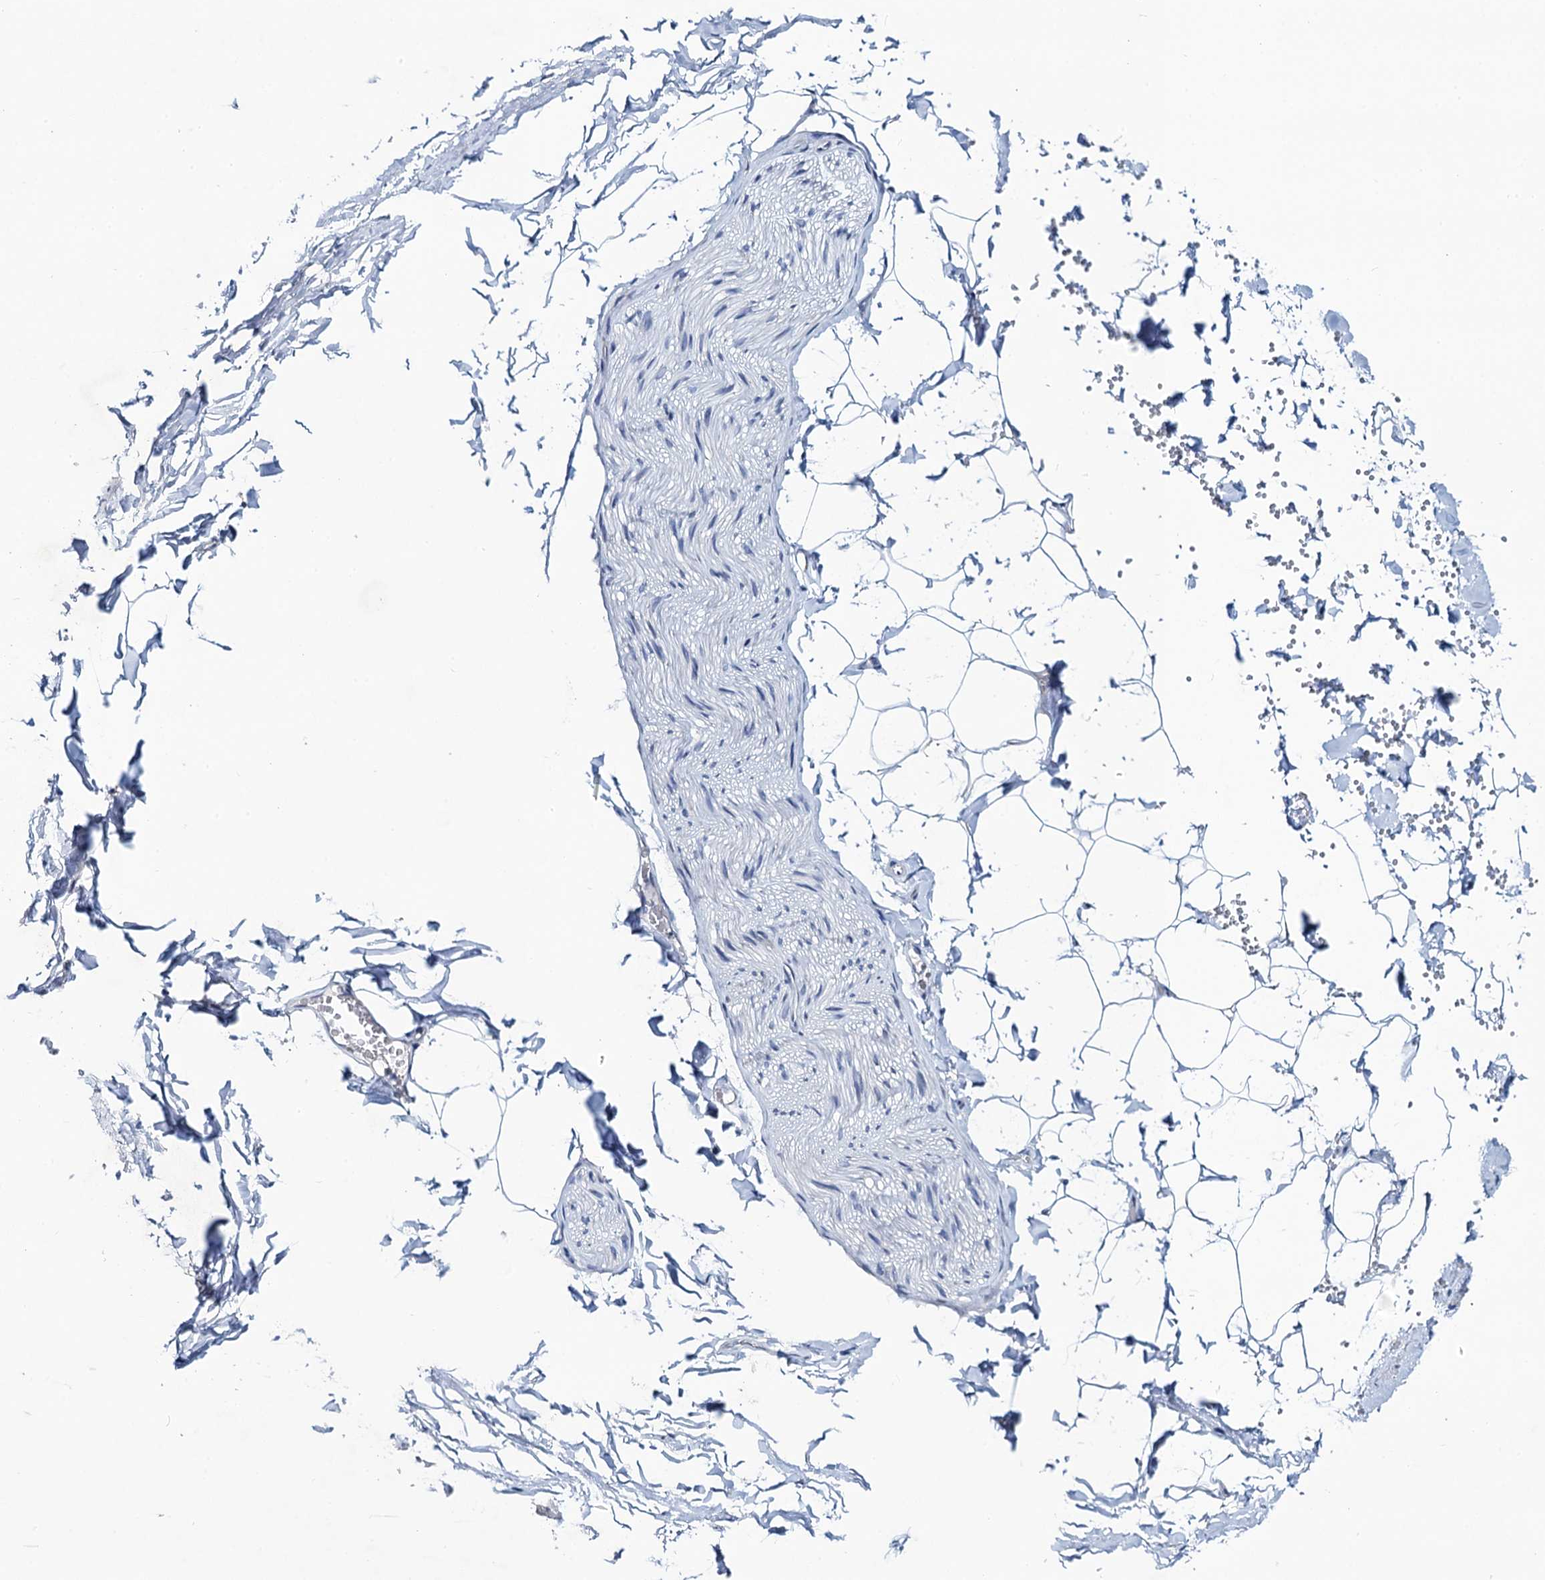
{"staining": {"intensity": "negative", "quantity": "none", "location": "none"}, "tissue": "adipose tissue", "cell_type": "Adipocytes", "image_type": "normal", "snomed": [{"axis": "morphology", "description": "Normal tissue, NOS"}, {"axis": "topography", "description": "Gallbladder"}, {"axis": "topography", "description": "Peripheral nerve tissue"}], "caption": "This is an IHC image of normal adipose tissue. There is no positivity in adipocytes.", "gene": "TOX3", "patient": {"sex": "male", "age": 38}}